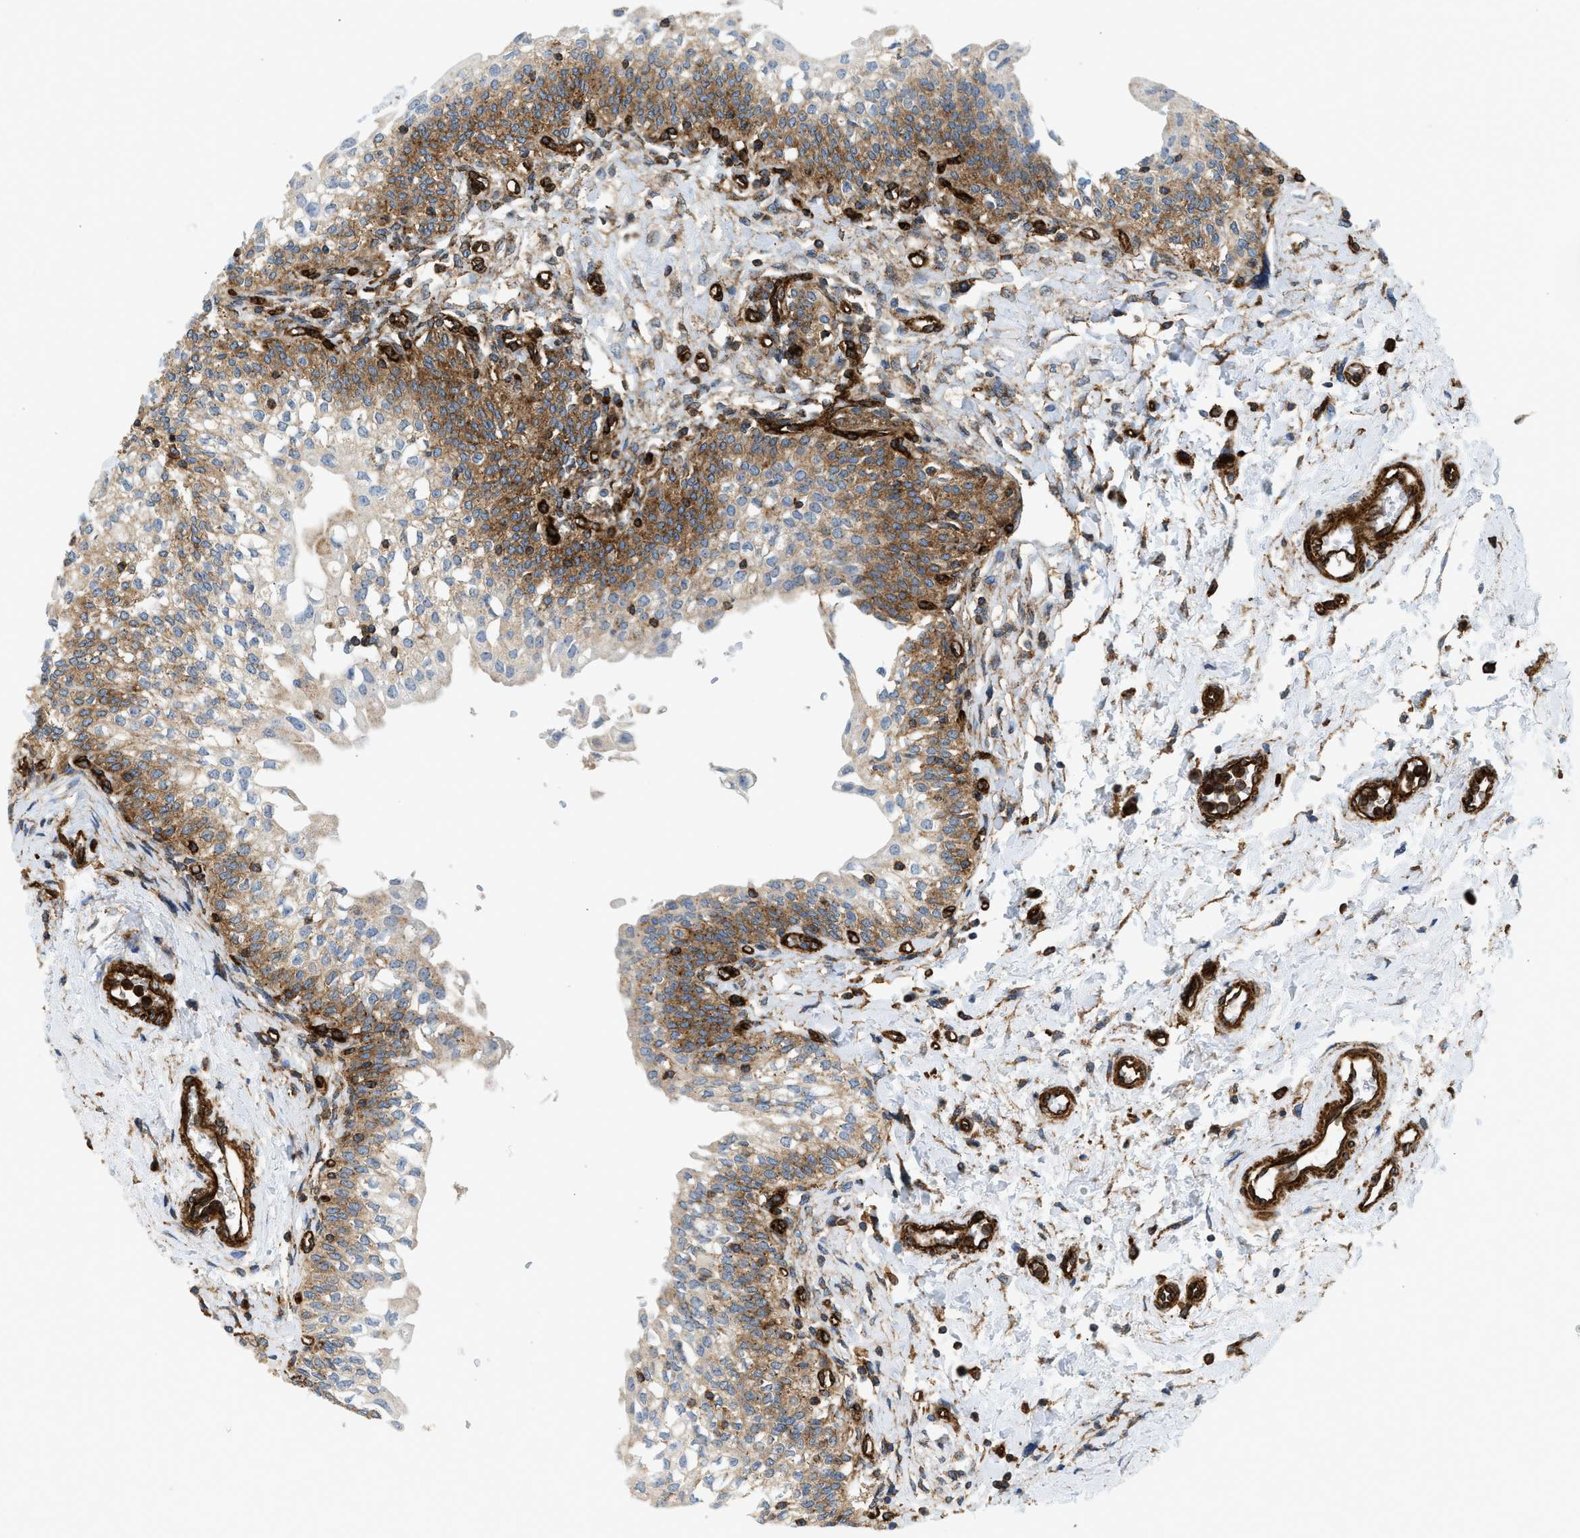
{"staining": {"intensity": "moderate", "quantity": "25%-75%", "location": "cytoplasmic/membranous"}, "tissue": "urinary bladder", "cell_type": "Urothelial cells", "image_type": "normal", "snomed": [{"axis": "morphology", "description": "Normal tissue, NOS"}, {"axis": "topography", "description": "Urinary bladder"}], "caption": "Moderate cytoplasmic/membranous staining is identified in approximately 25%-75% of urothelial cells in benign urinary bladder.", "gene": "HIP1", "patient": {"sex": "male", "age": 55}}